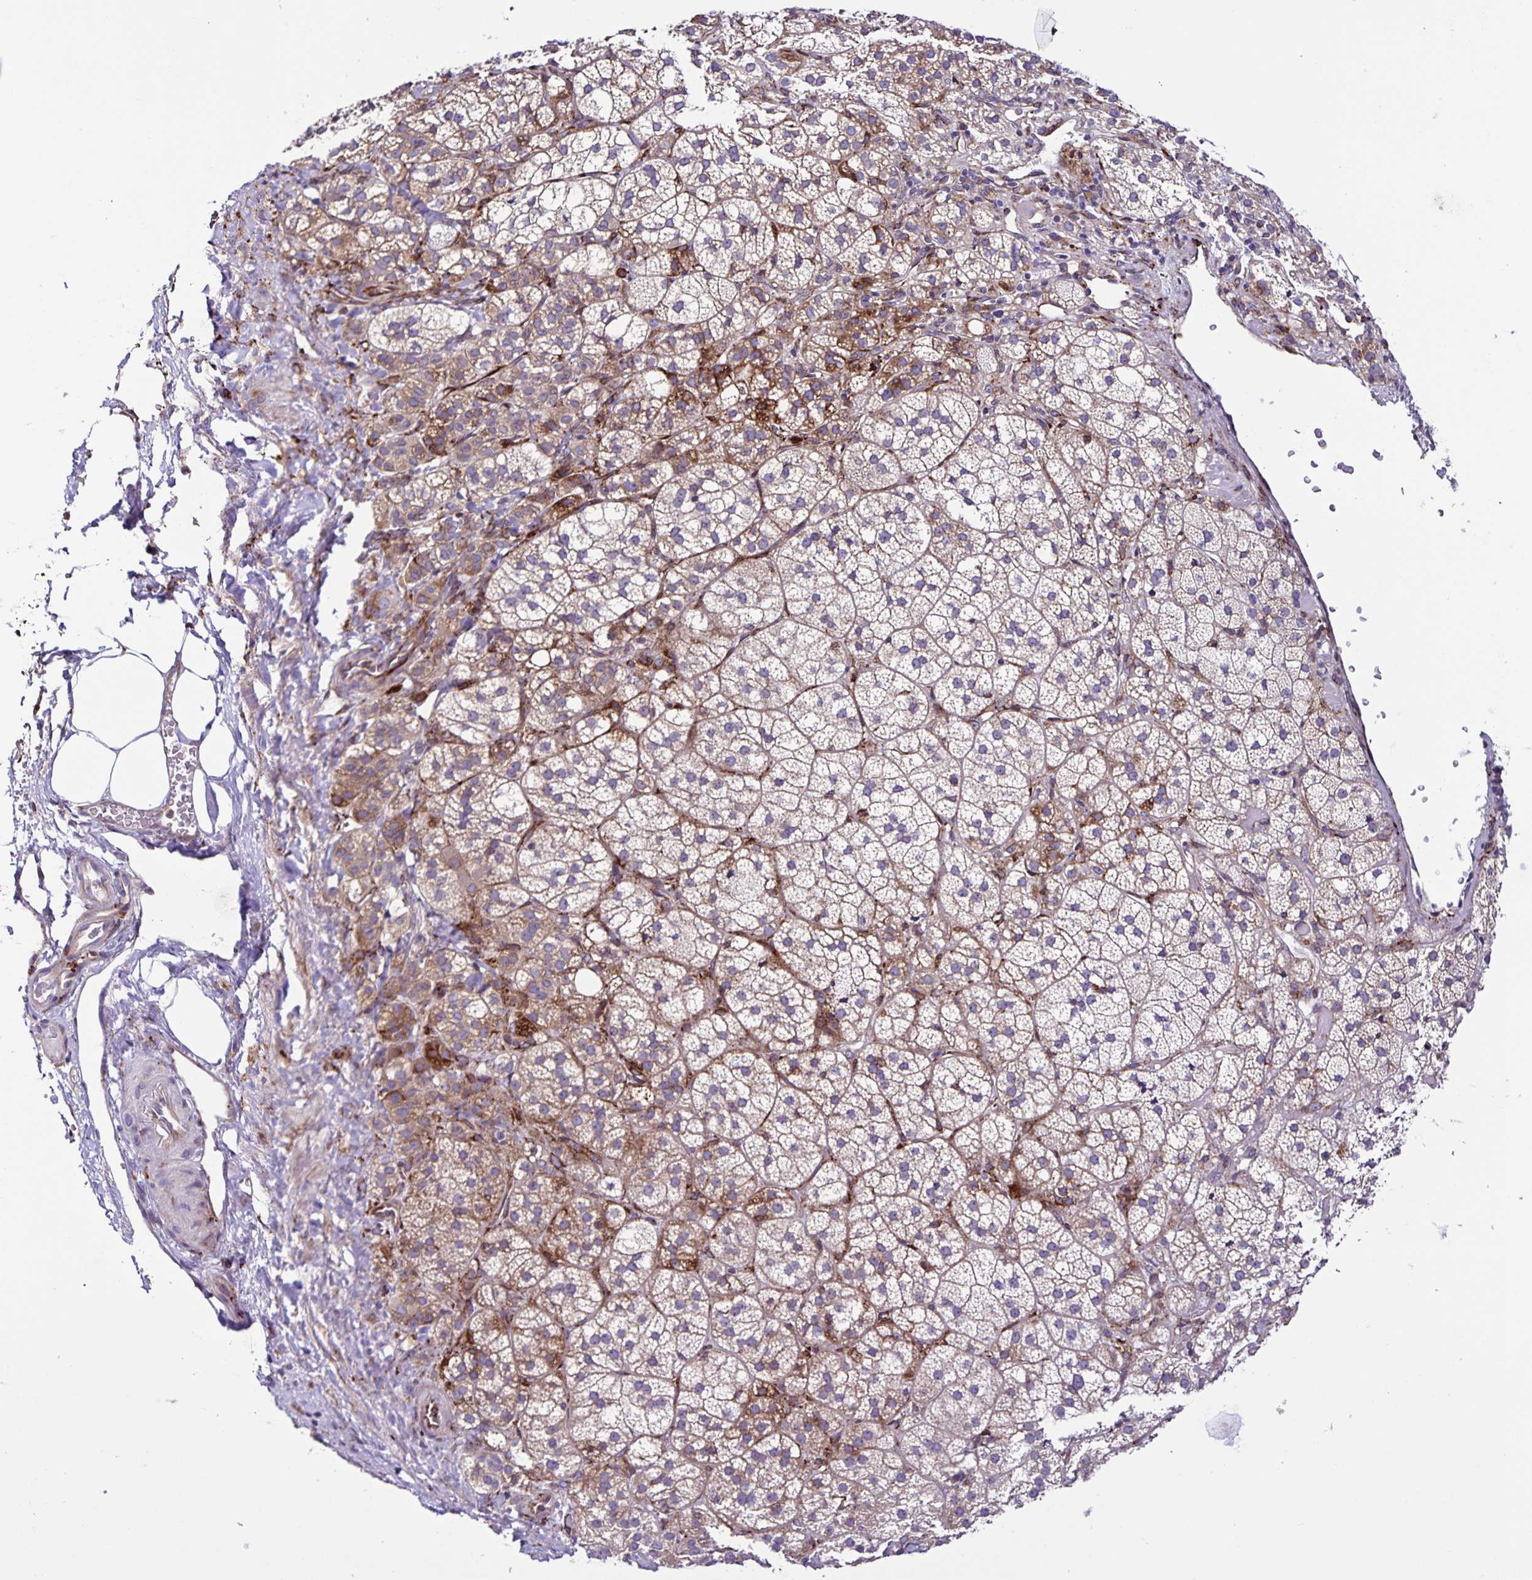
{"staining": {"intensity": "moderate", "quantity": "25%-75%", "location": "cytoplasmic/membranous"}, "tissue": "adrenal gland", "cell_type": "Glandular cells", "image_type": "normal", "snomed": [{"axis": "morphology", "description": "Normal tissue, NOS"}, {"axis": "topography", "description": "Adrenal gland"}], "caption": "DAB (3,3'-diaminobenzidine) immunohistochemical staining of unremarkable adrenal gland demonstrates moderate cytoplasmic/membranous protein expression in about 25%-75% of glandular cells.", "gene": "OSBPL5", "patient": {"sex": "female", "age": 60}}